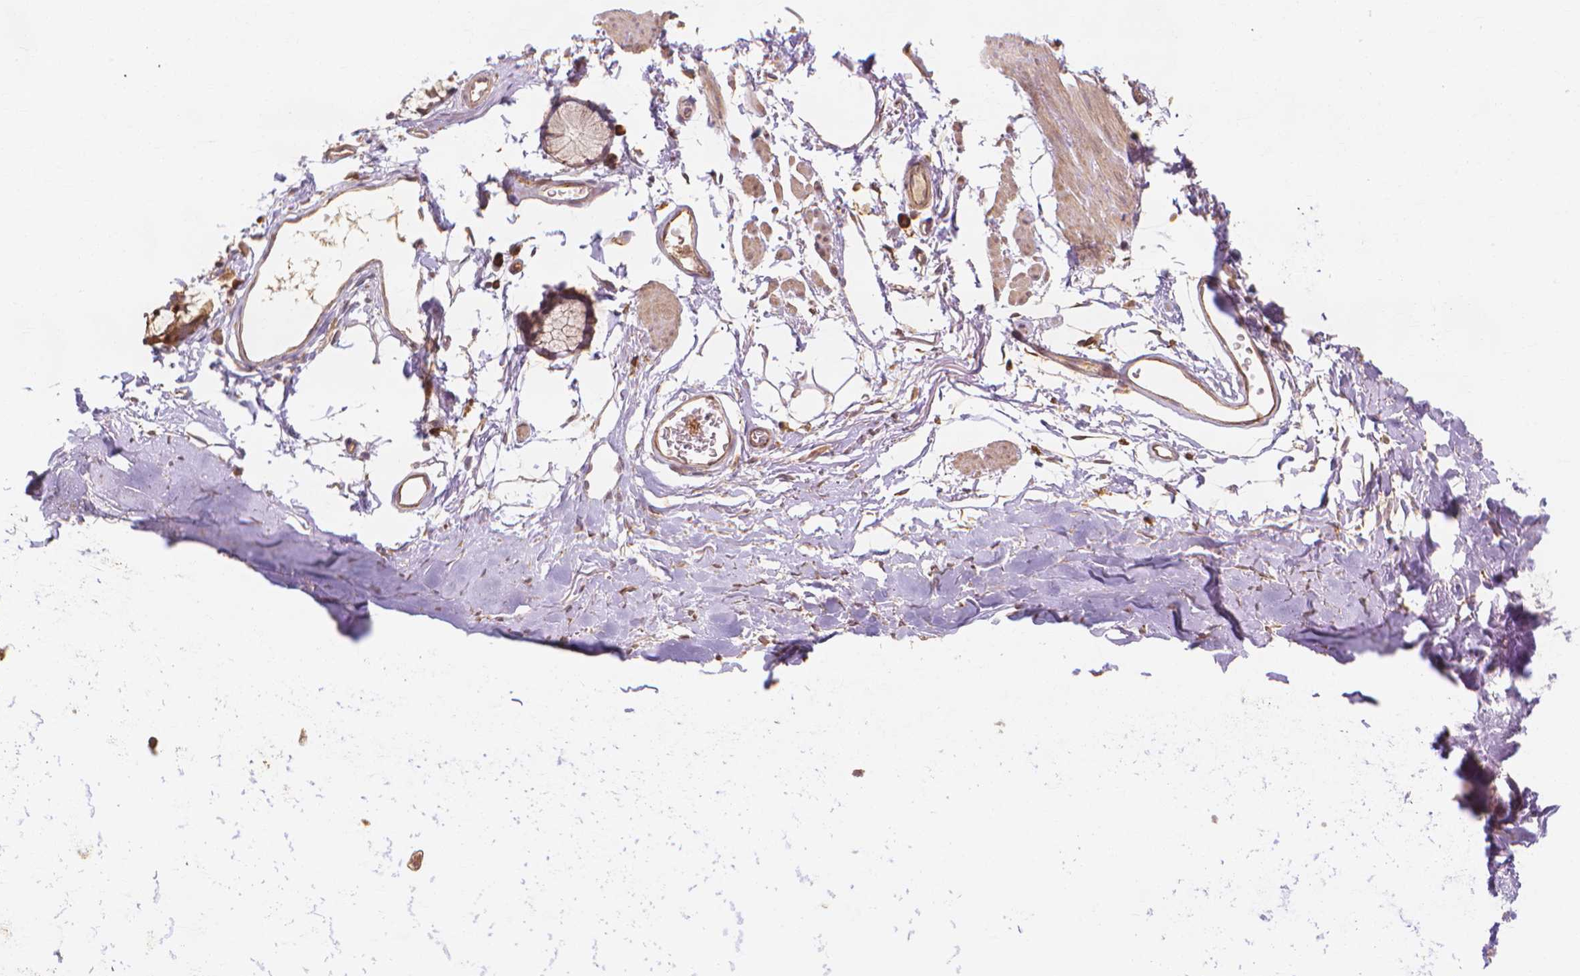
{"staining": {"intensity": "moderate", "quantity": ">75%", "location": "cytoplasmic/membranous"}, "tissue": "adipose tissue", "cell_type": "Adipocytes", "image_type": "normal", "snomed": [{"axis": "morphology", "description": "Normal tissue, NOS"}, {"axis": "topography", "description": "Cartilage tissue"}, {"axis": "topography", "description": "Bronchus"}], "caption": "Immunohistochemical staining of benign adipose tissue shows >75% levels of moderate cytoplasmic/membranous protein staining in about >75% of adipocytes.", "gene": "TAB2", "patient": {"sex": "female", "age": 79}}